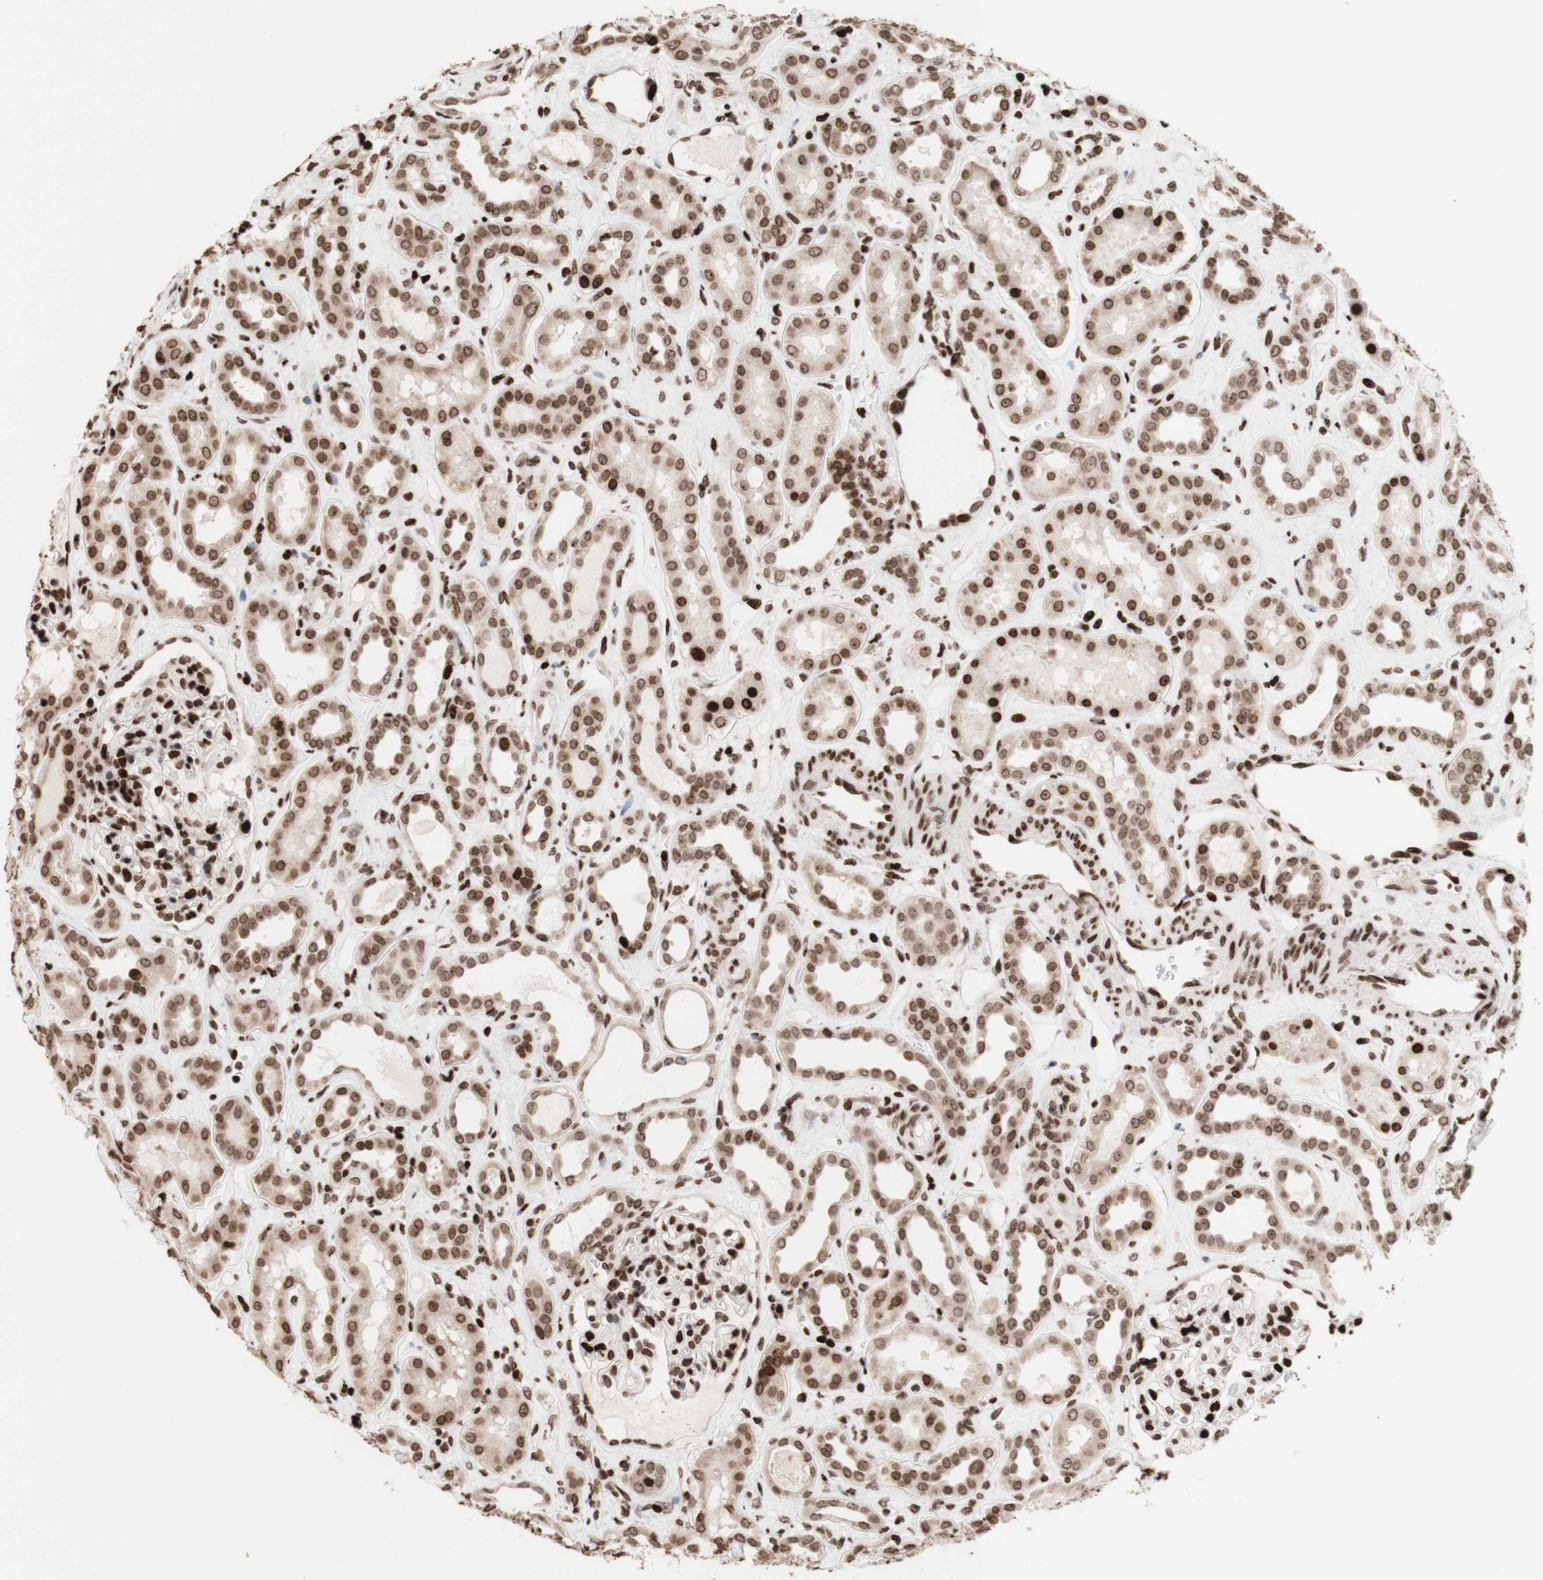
{"staining": {"intensity": "strong", "quantity": ">75%", "location": "nuclear"}, "tissue": "kidney", "cell_type": "Cells in glomeruli", "image_type": "normal", "snomed": [{"axis": "morphology", "description": "Normal tissue, NOS"}, {"axis": "topography", "description": "Kidney"}], "caption": "Kidney stained with immunohistochemistry (IHC) demonstrates strong nuclear expression in approximately >75% of cells in glomeruli. The protein of interest is shown in brown color, while the nuclei are stained blue.", "gene": "NCAPD2", "patient": {"sex": "male", "age": 59}}